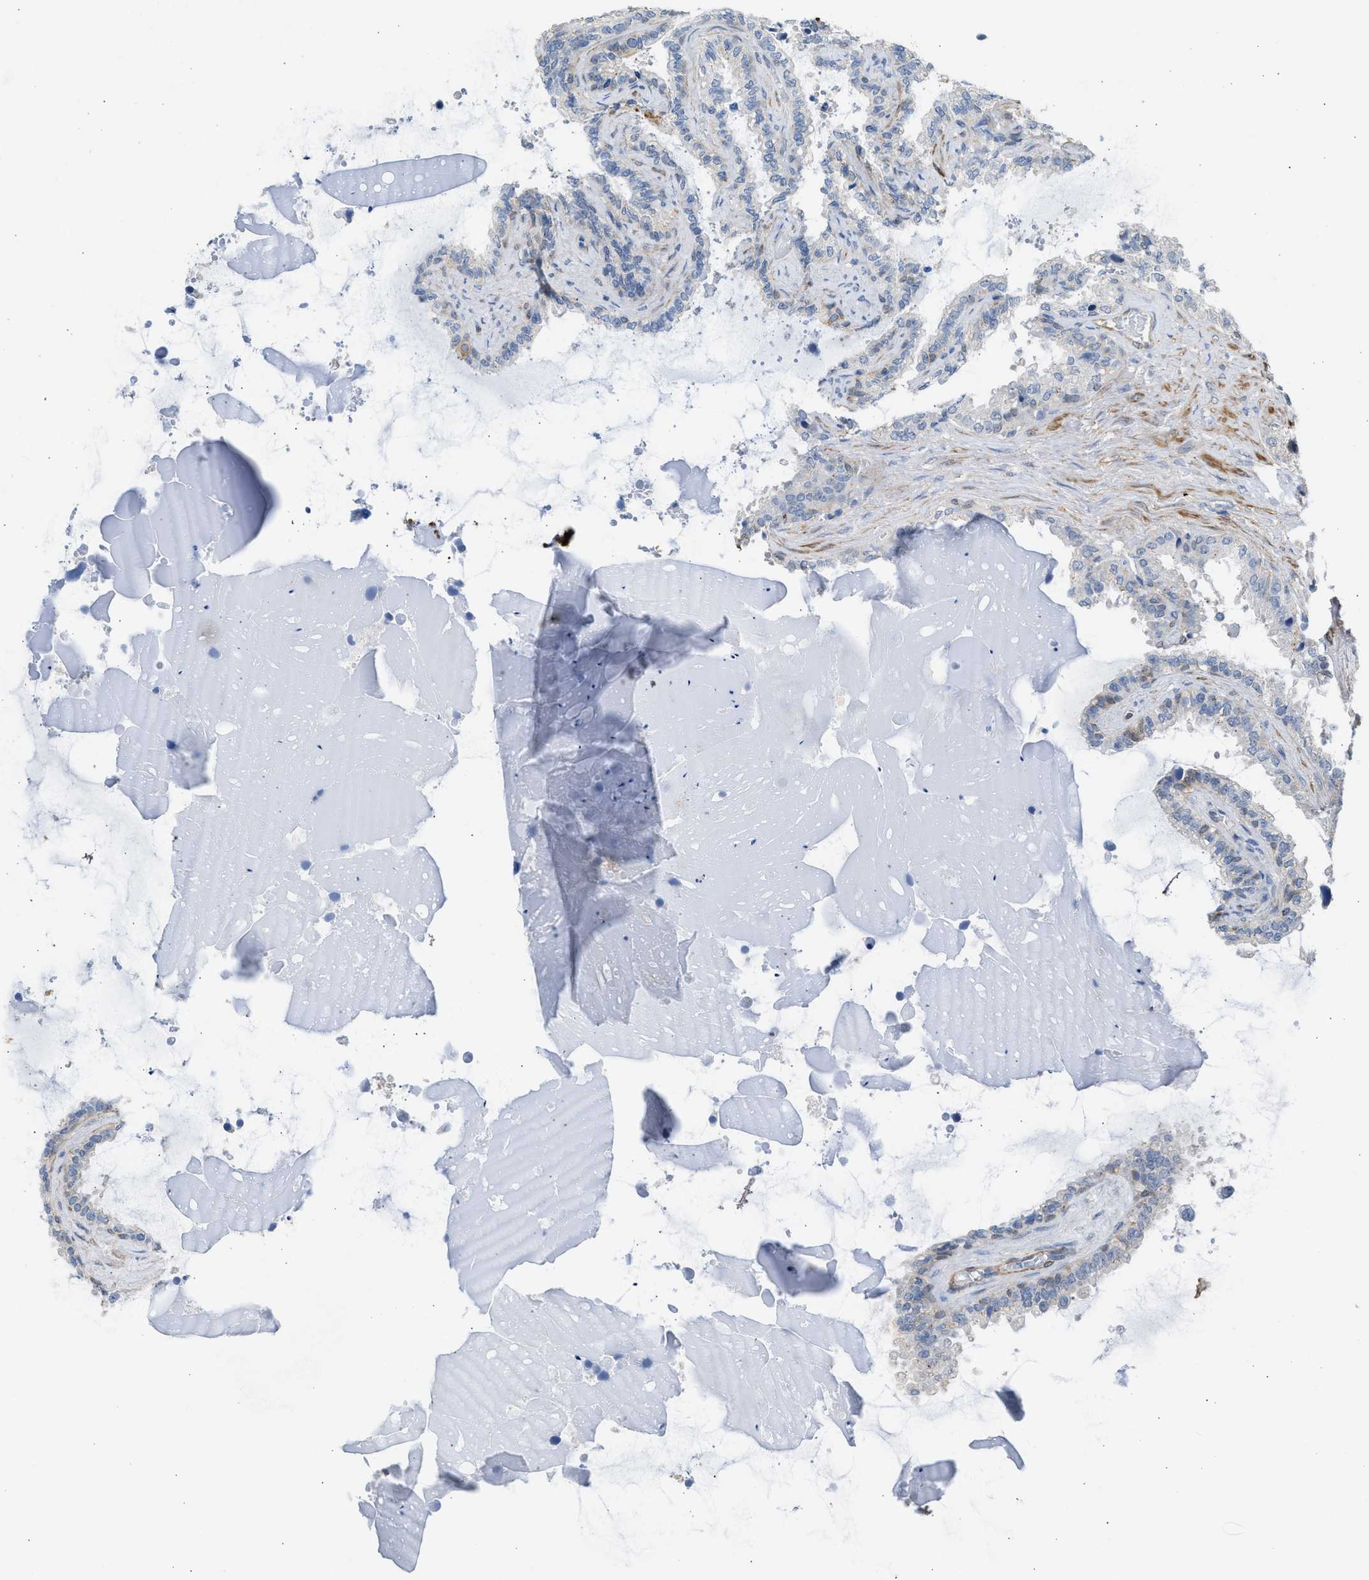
{"staining": {"intensity": "negative", "quantity": "none", "location": "none"}, "tissue": "seminal vesicle", "cell_type": "Glandular cells", "image_type": "normal", "snomed": [{"axis": "morphology", "description": "Normal tissue, NOS"}, {"axis": "topography", "description": "Seminal veicle"}], "caption": "Glandular cells show no significant protein expression in unremarkable seminal vesicle. (Immunohistochemistry, brightfield microscopy, high magnification).", "gene": "PCNX3", "patient": {"sex": "male", "age": 46}}